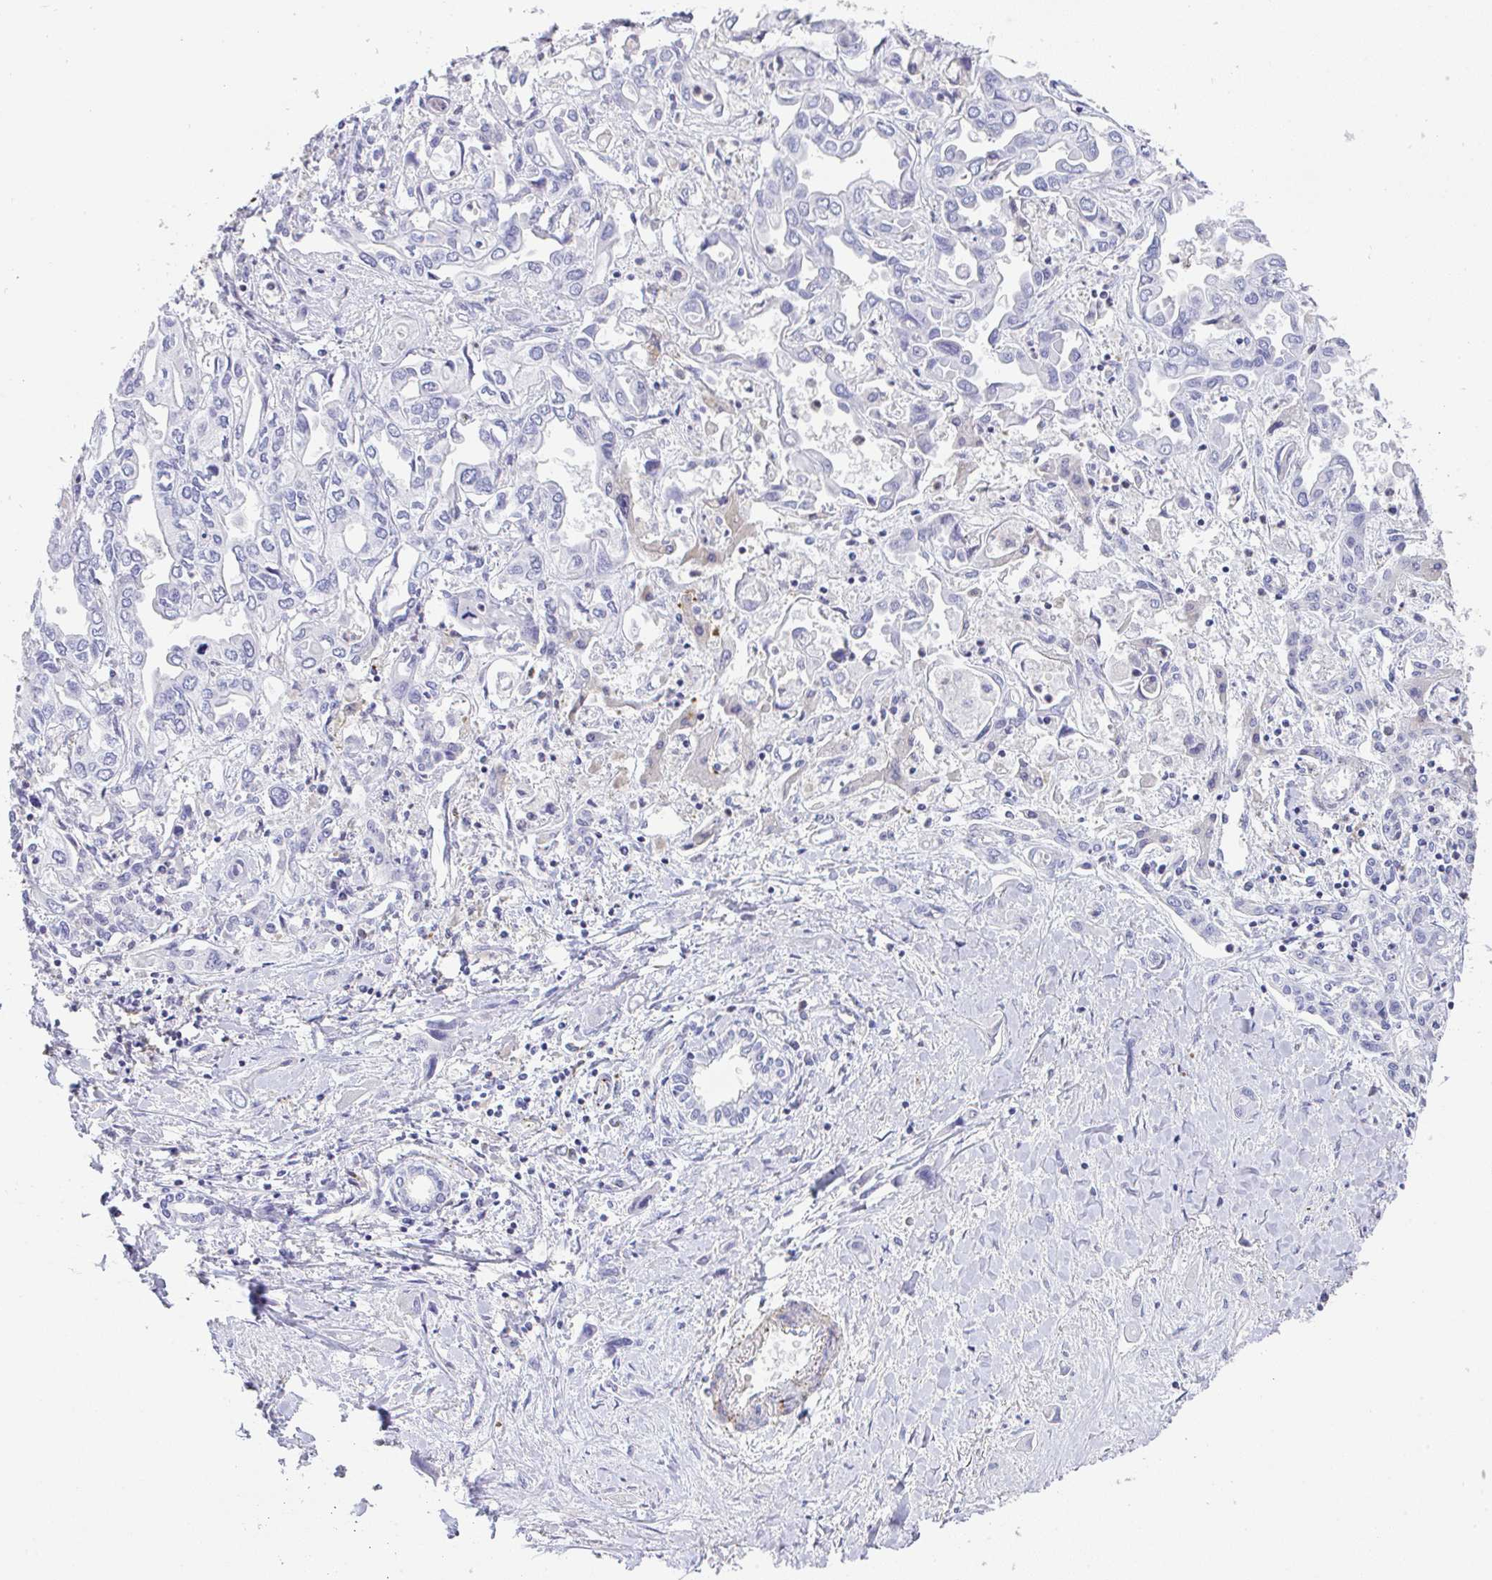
{"staining": {"intensity": "negative", "quantity": "none", "location": "none"}, "tissue": "liver cancer", "cell_type": "Tumor cells", "image_type": "cancer", "snomed": [{"axis": "morphology", "description": "Cholangiocarcinoma"}, {"axis": "topography", "description": "Liver"}], "caption": "Tumor cells are negative for protein expression in human liver cholangiocarcinoma.", "gene": "TNFAIP8", "patient": {"sex": "female", "age": 64}}